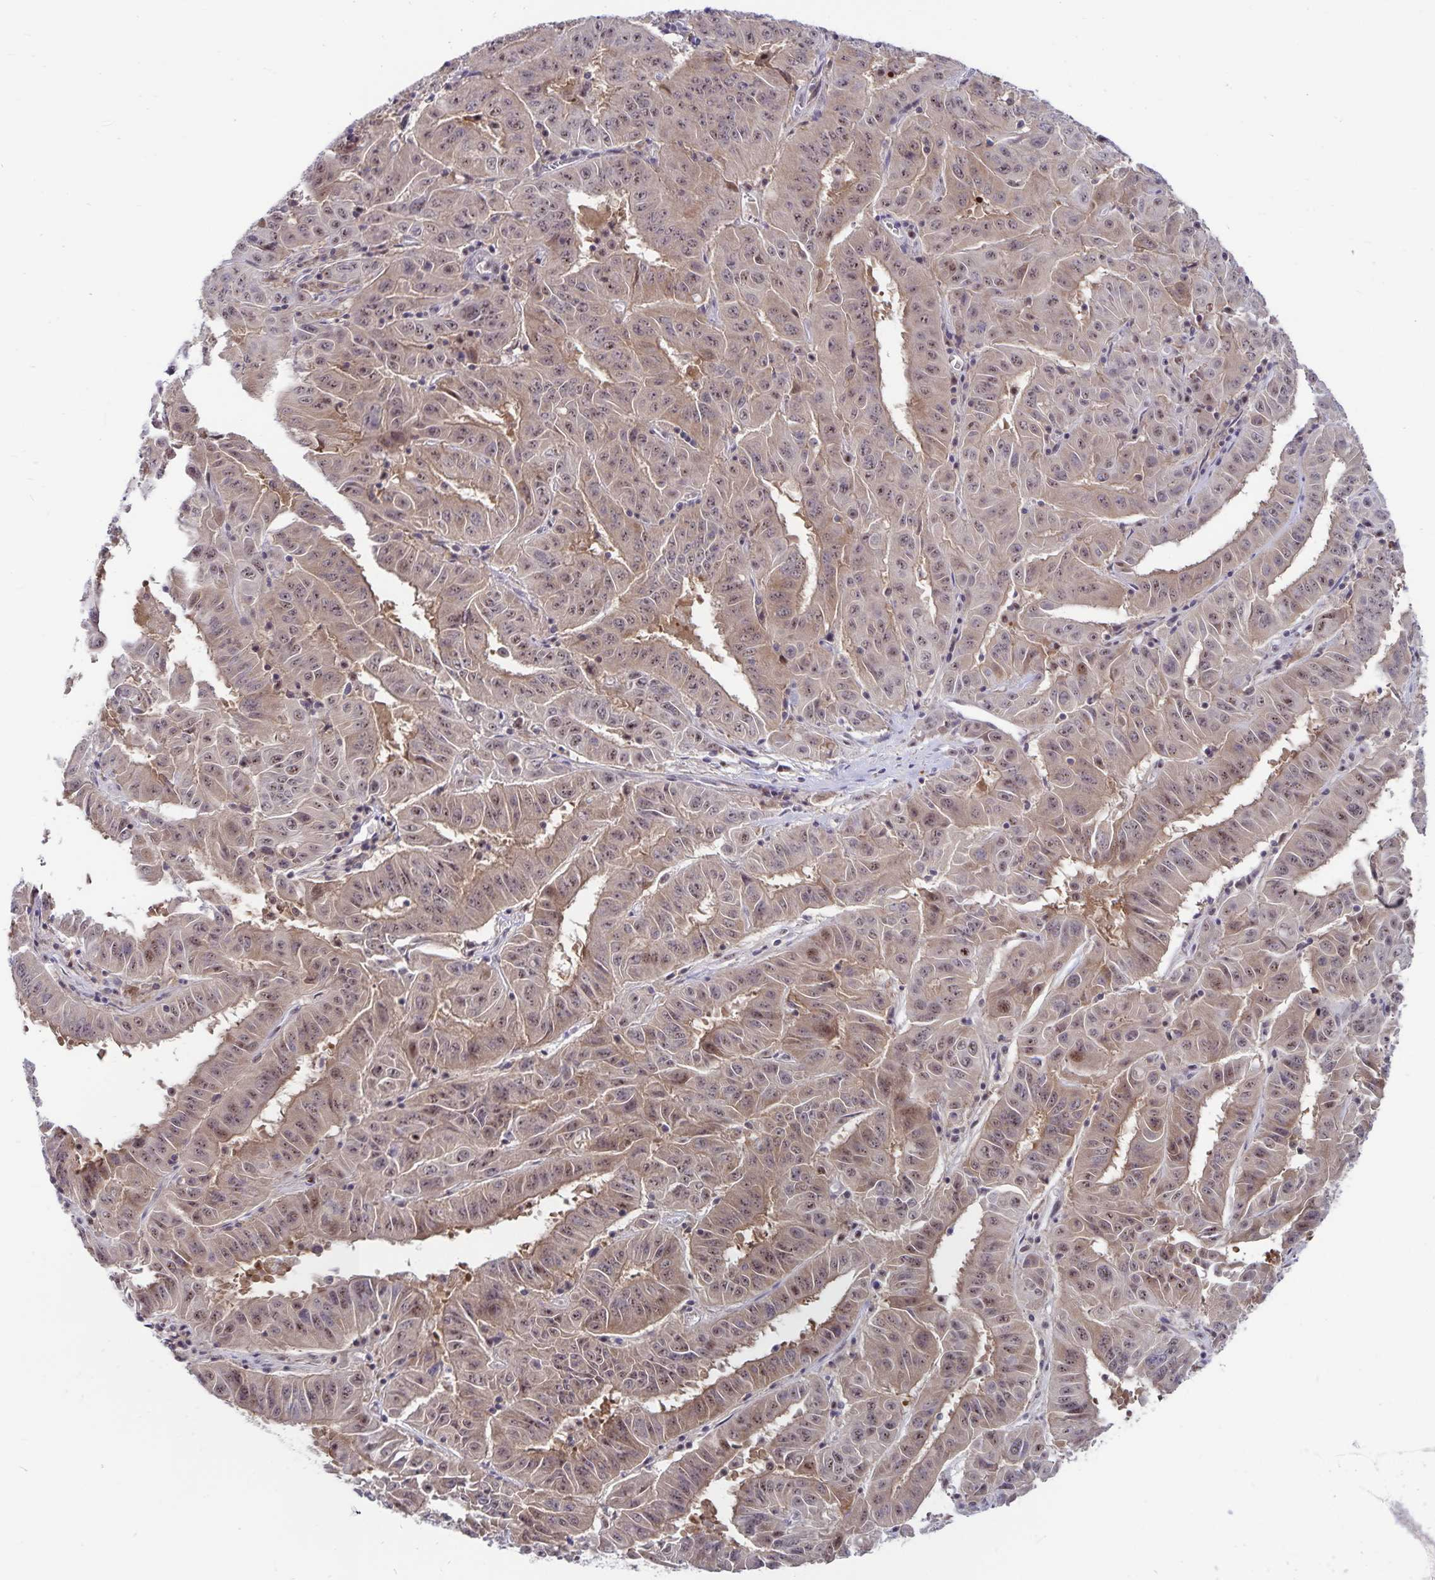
{"staining": {"intensity": "weak", "quantity": ">75%", "location": "nuclear"}, "tissue": "pancreatic cancer", "cell_type": "Tumor cells", "image_type": "cancer", "snomed": [{"axis": "morphology", "description": "Adenocarcinoma, NOS"}, {"axis": "topography", "description": "Pancreas"}], "caption": "IHC of adenocarcinoma (pancreatic) exhibits low levels of weak nuclear expression in about >75% of tumor cells. (brown staining indicates protein expression, while blue staining denotes nuclei).", "gene": "EXOC6B", "patient": {"sex": "male", "age": 63}}